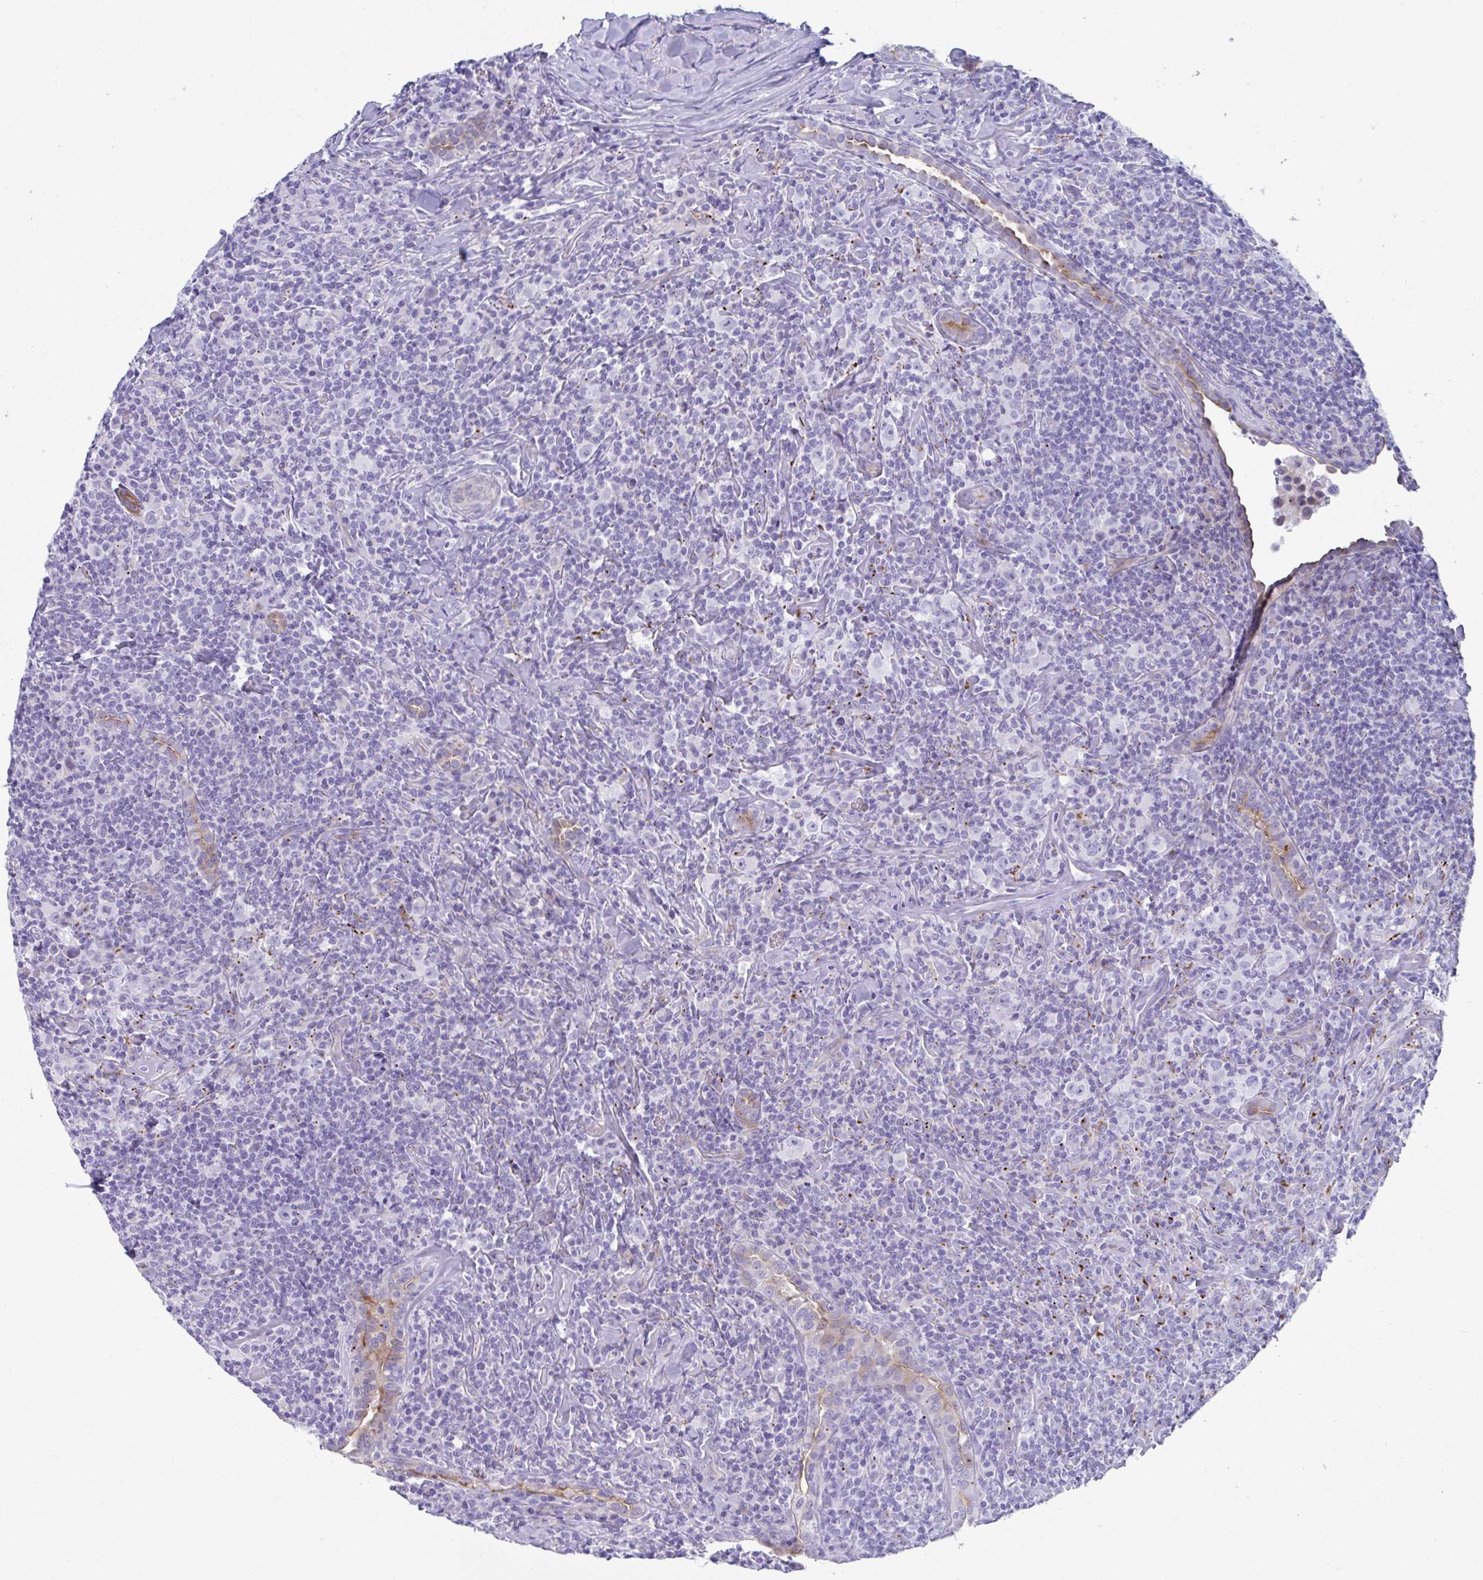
{"staining": {"intensity": "negative", "quantity": "none", "location": "none"}, "tissue": "lymphoma", "cell_type": "Tumor cells", "image_type": "cancer", "snomed": [{"axis": "morphology", "description": "Hodgkin's disease, NOS"}, {"axis": "topography", "description": "Lung"}], "caption": "Tumor cells are negative for protein expression in human Hodgkin's disease. The staining was performed using DAB (3,3'-diaminobenzidine) to visualize the protein expression in brown, while the nuclei were stained in blue with hematoxylin (Magnification: 20x).", "gene": "TTC30B", "patient": {"sex": "male", "age": 17}}